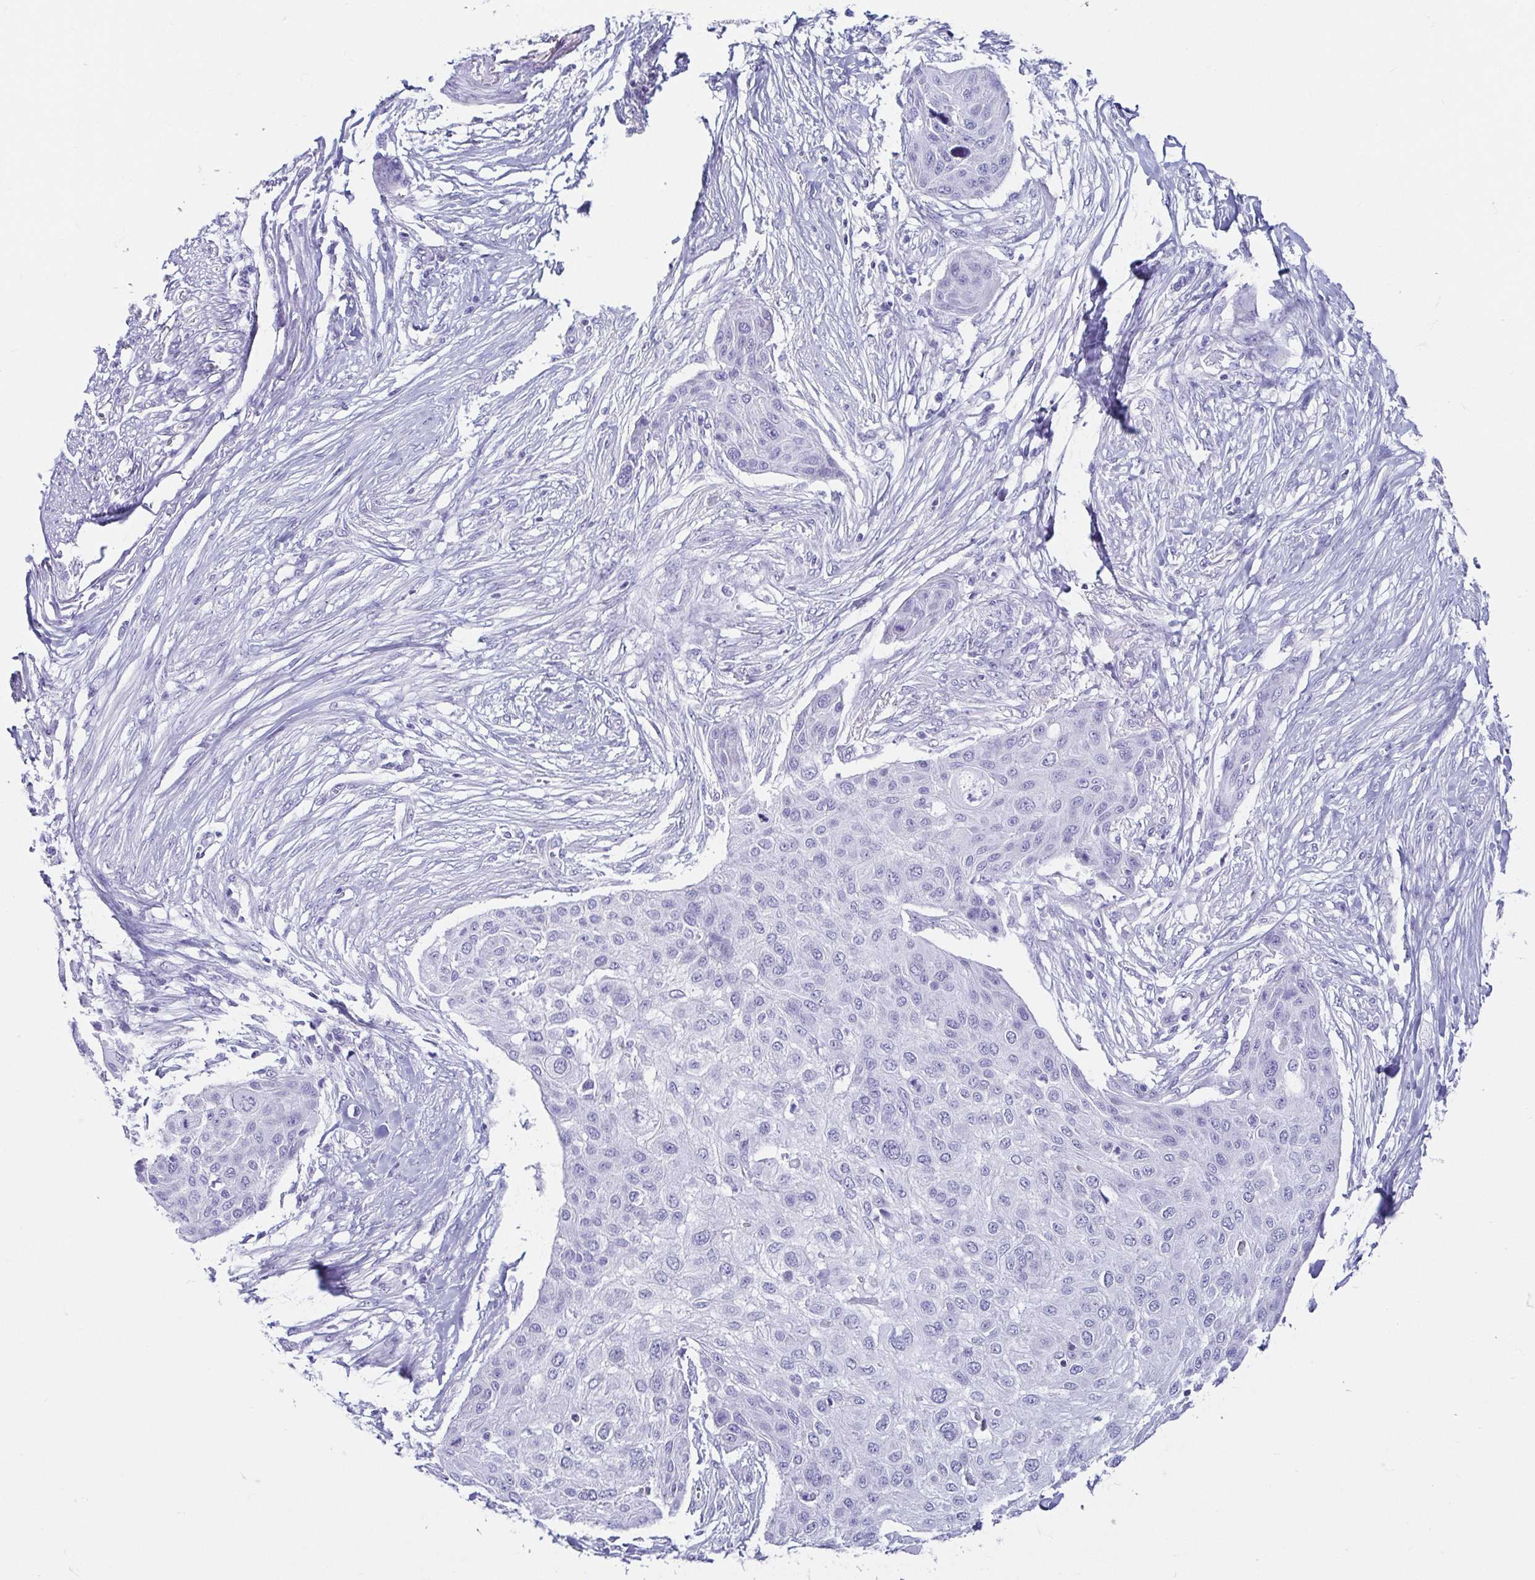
{"staining": {"intensity": "negative", "quantity": "none", "location": "none"}, "tissue": "skin cancer", "cell_type": "Tumor cells", "image_type": "cancer", "snomed": [{"axis": "morphology", "description": "Squamous cell carcinoma, NOS"}, {"axis": "topography", "description": "Skin"}], "caption": "Immunohistochemical staining of human skin cancer (squamous cell carcinoma) demonstrates no significant staining in tumor cells.", "gene": "CD164L2", "patient": {"sex": "female", "age": 87}}